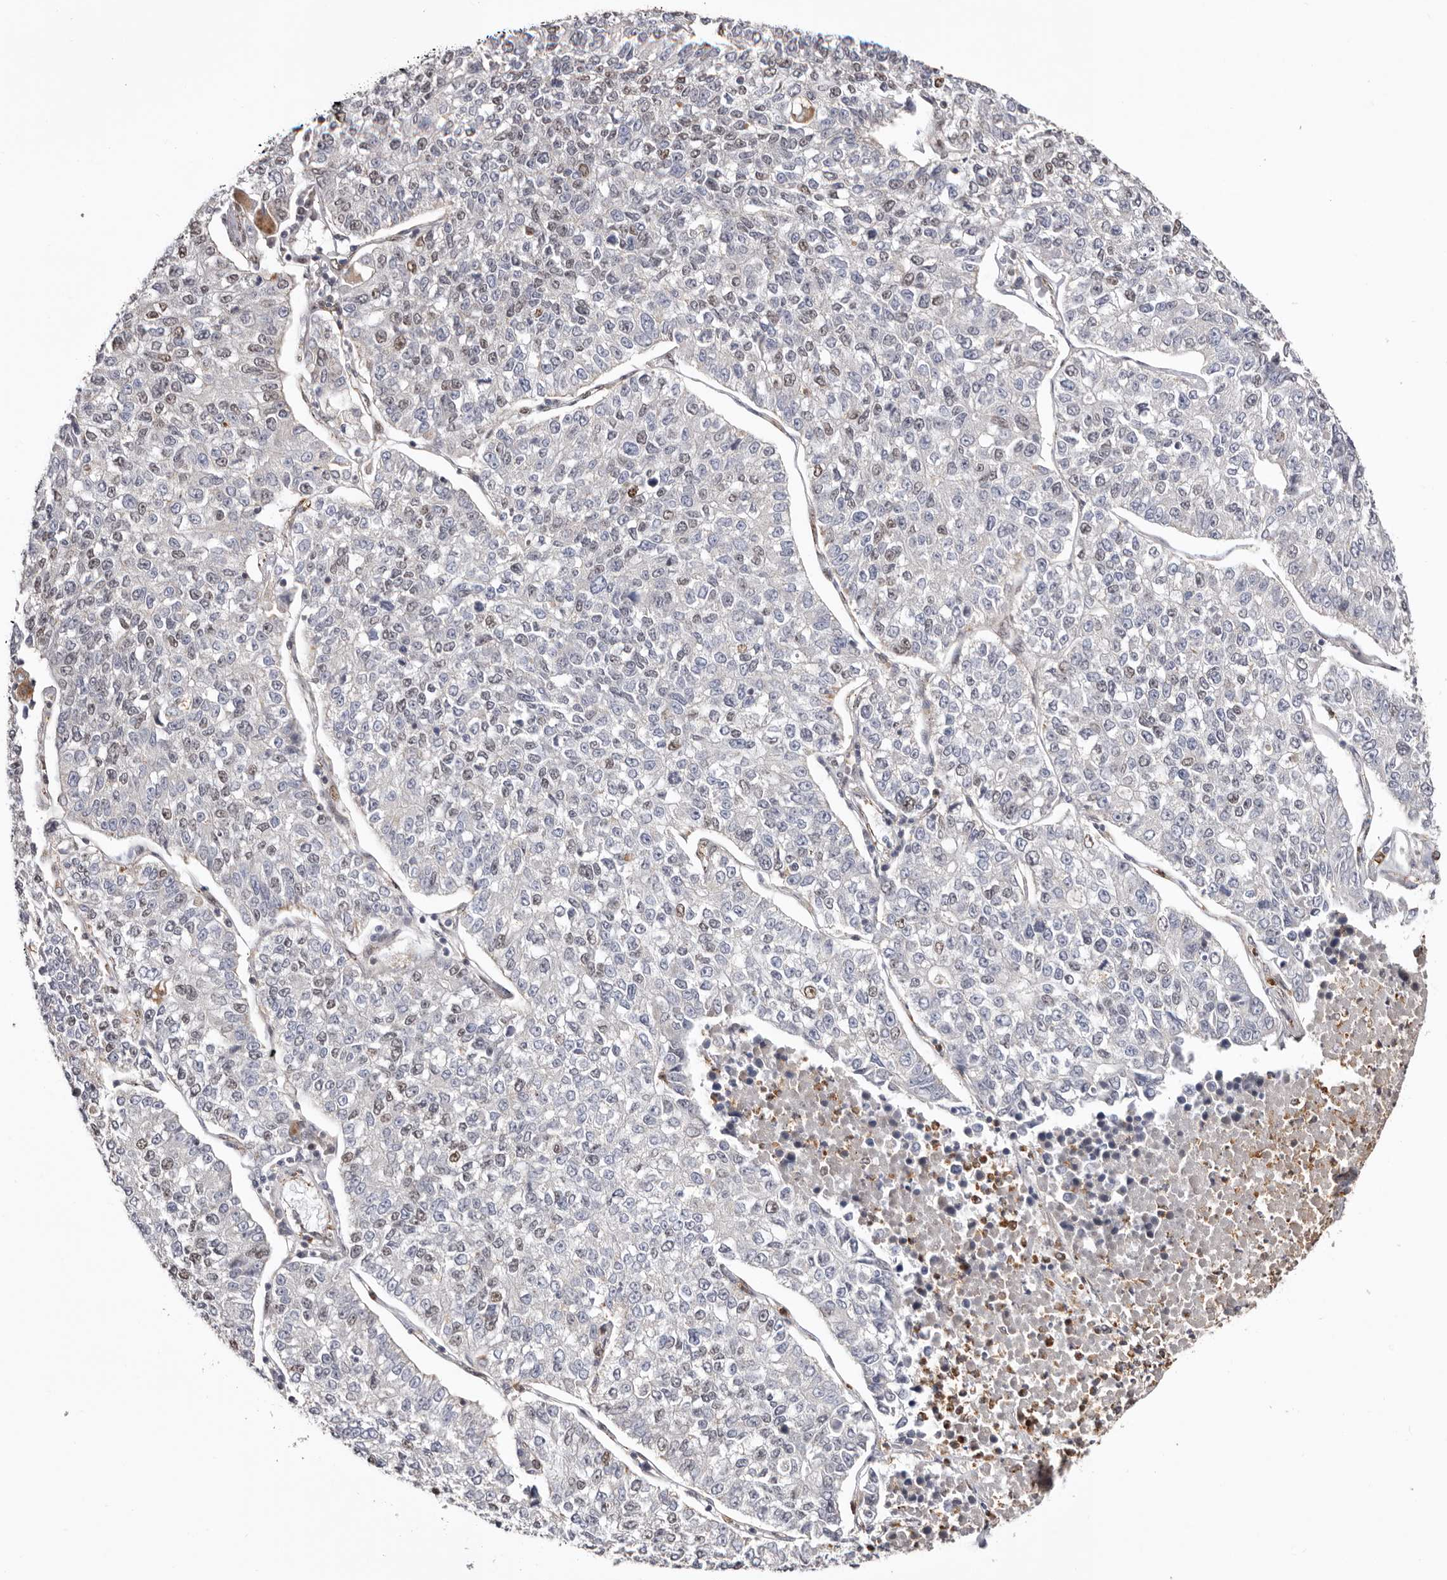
{"staining": {"intensity": "weak", "quantity": "<25%", "location": "nuclear"}, "tissue": "lung cancer", "cell_type": "Tumor cells", "image_type": "cancer", "snomed": [{"axis": "morphology", "description": "Adenocarcinoma, NOS"}, {"axis": "topography", "description": "Lung"}], "caption": "Lung cancer (adenocarcinoma) was stained to show a protein in brown. There is no significant expression in tumor cells.", "gene": "SMAD7", "patient": {"sex": "male", "age": 49}}